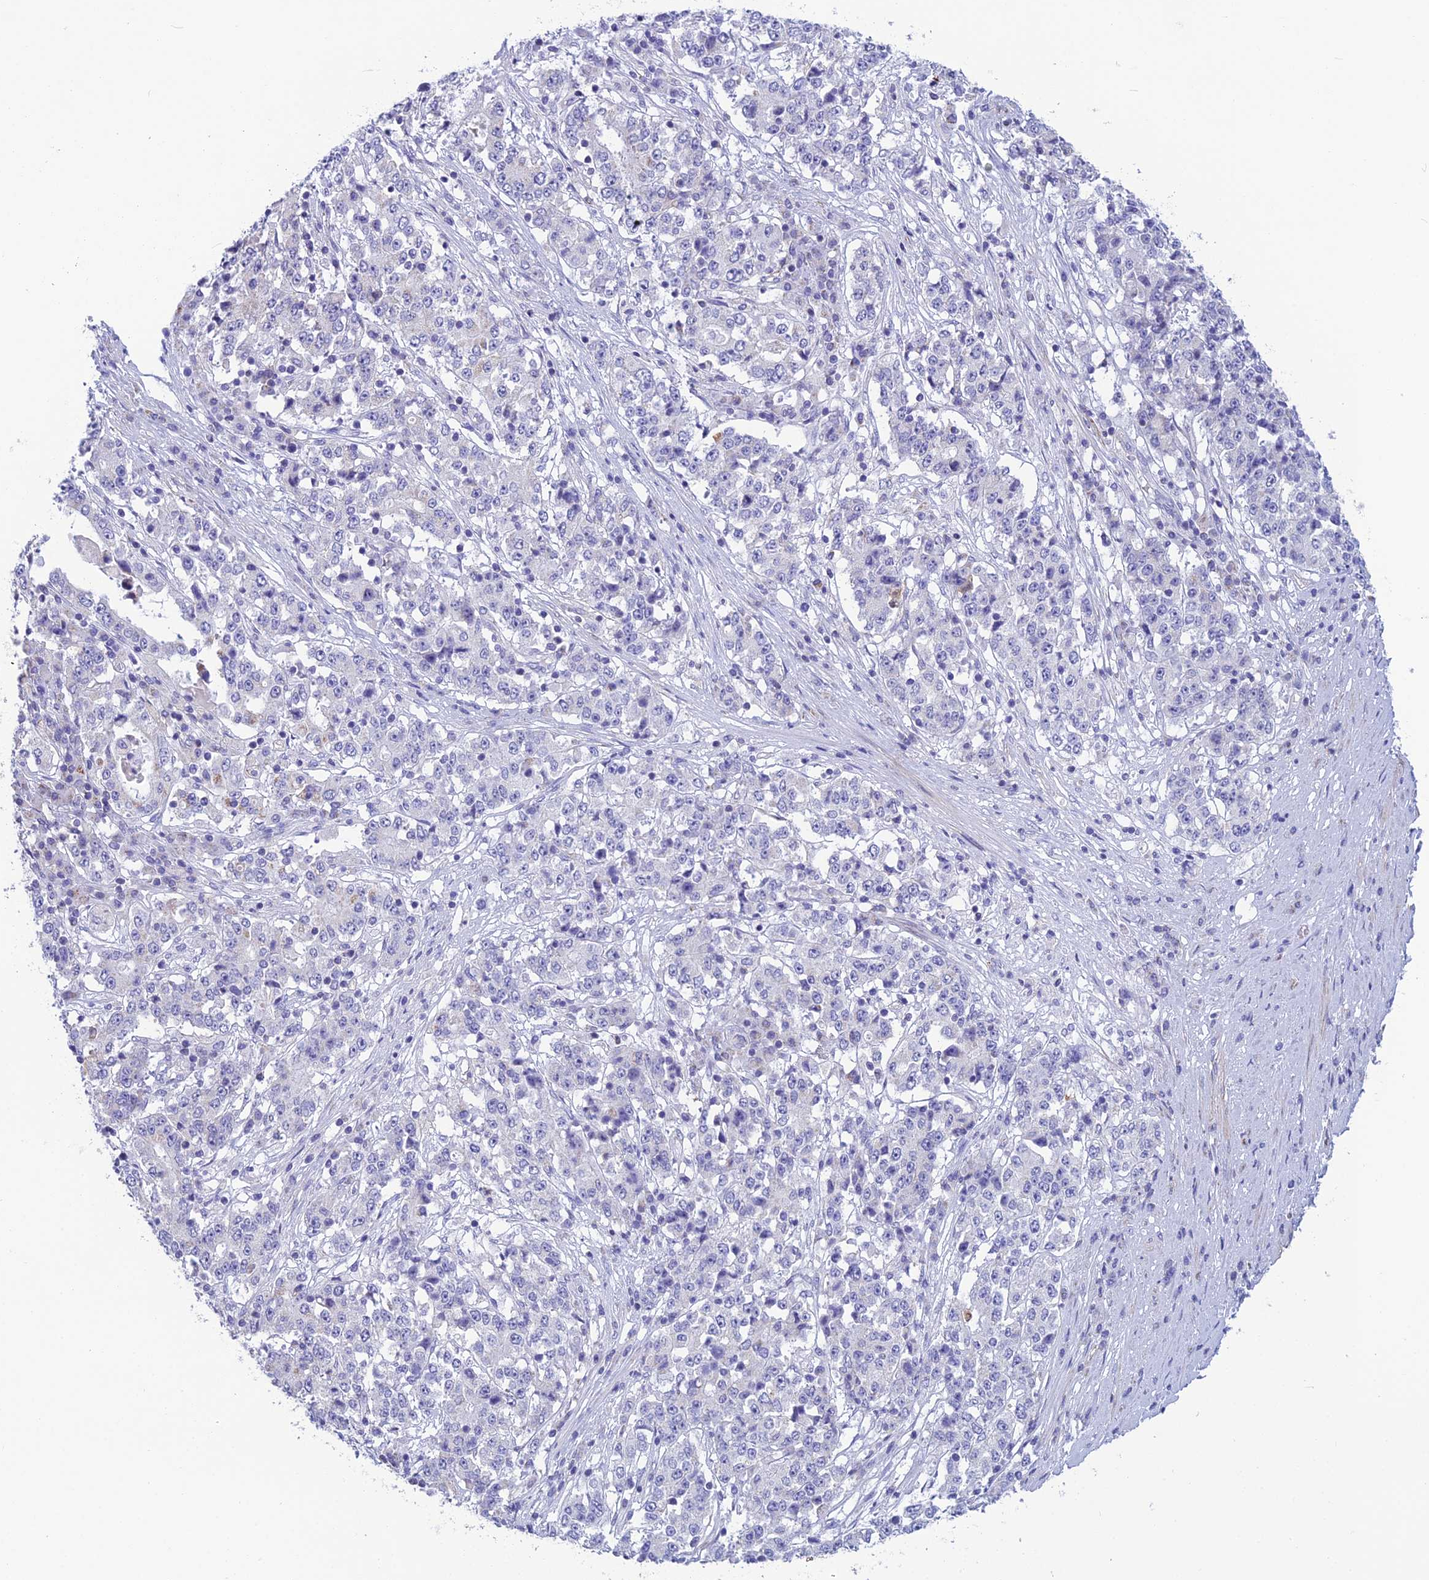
{"staining": {"intensity": "negative", "quantity": "none", "location": "none"}, "tissue": "stomach cancer", "cell_type": "Tumor cells", "image_type": "cancer", "snomed": [{"axis": "morphology", "description": "Adenocarcinoma, NOS"}, {"axis": "topography", "description": "Stomach"}], "caption": "Tumor cells are negative for brown protein staining in stomach adenocarcinoma.", "gene": "POMGNT1", "patient": {"sex": "male", "age": 59}}